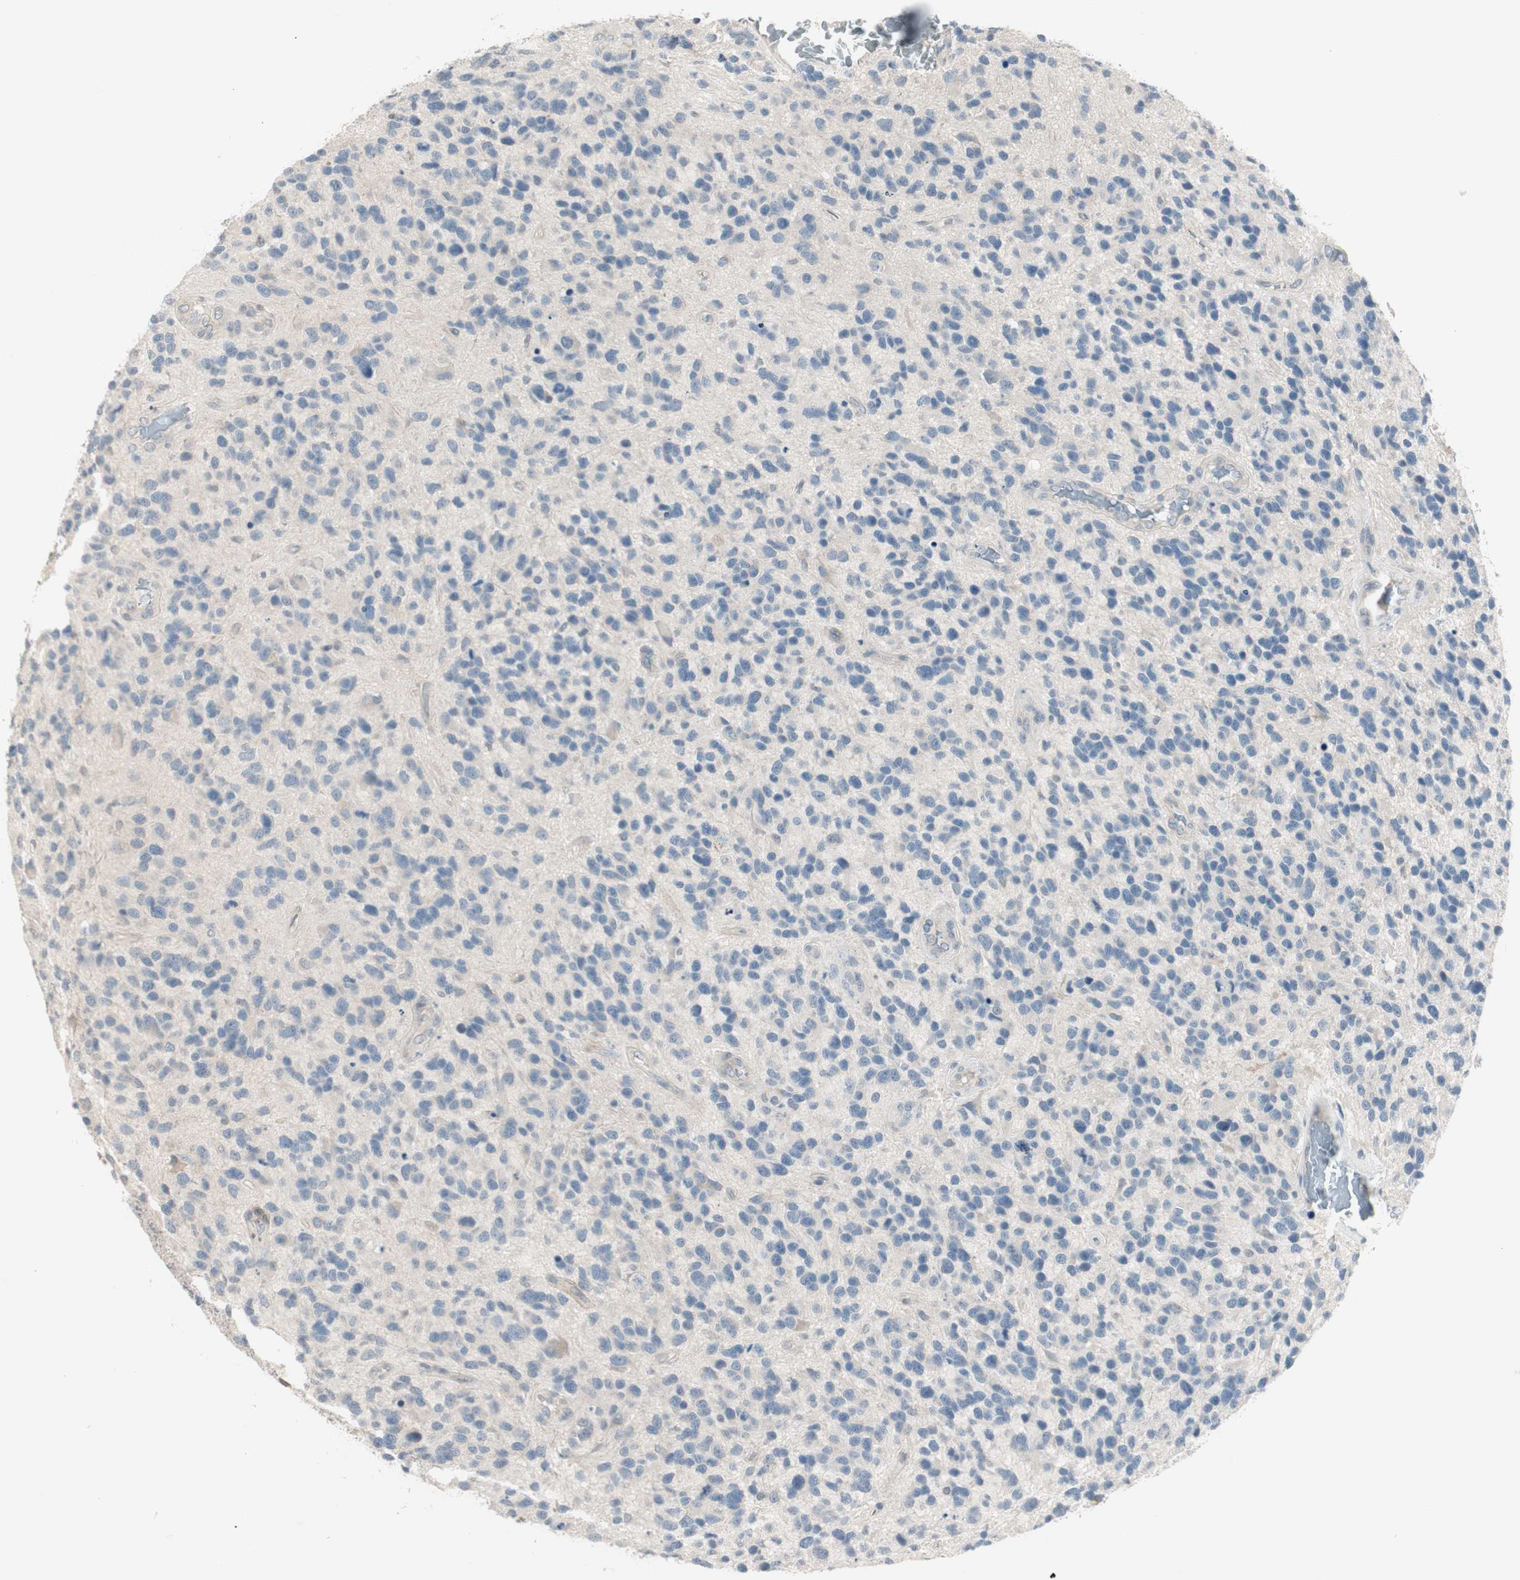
{"staining": {"intensity": "negative", "quantity": "none", "location": "none"}, "tissue": "glioma", "cell_type": "Tumor cells", "image_type": "cancer", "snomed": [{"axis": "morphology", "description": "Glioma, malignant, High grade"}, {"axis": "topography", "description": "Brain"}], "caption": "DAB immunohistochemical staining of glioma displays no significant staining in tumor cells.", "gene": "ITGB4", "patient": {"sex": "female", "age": 58}}